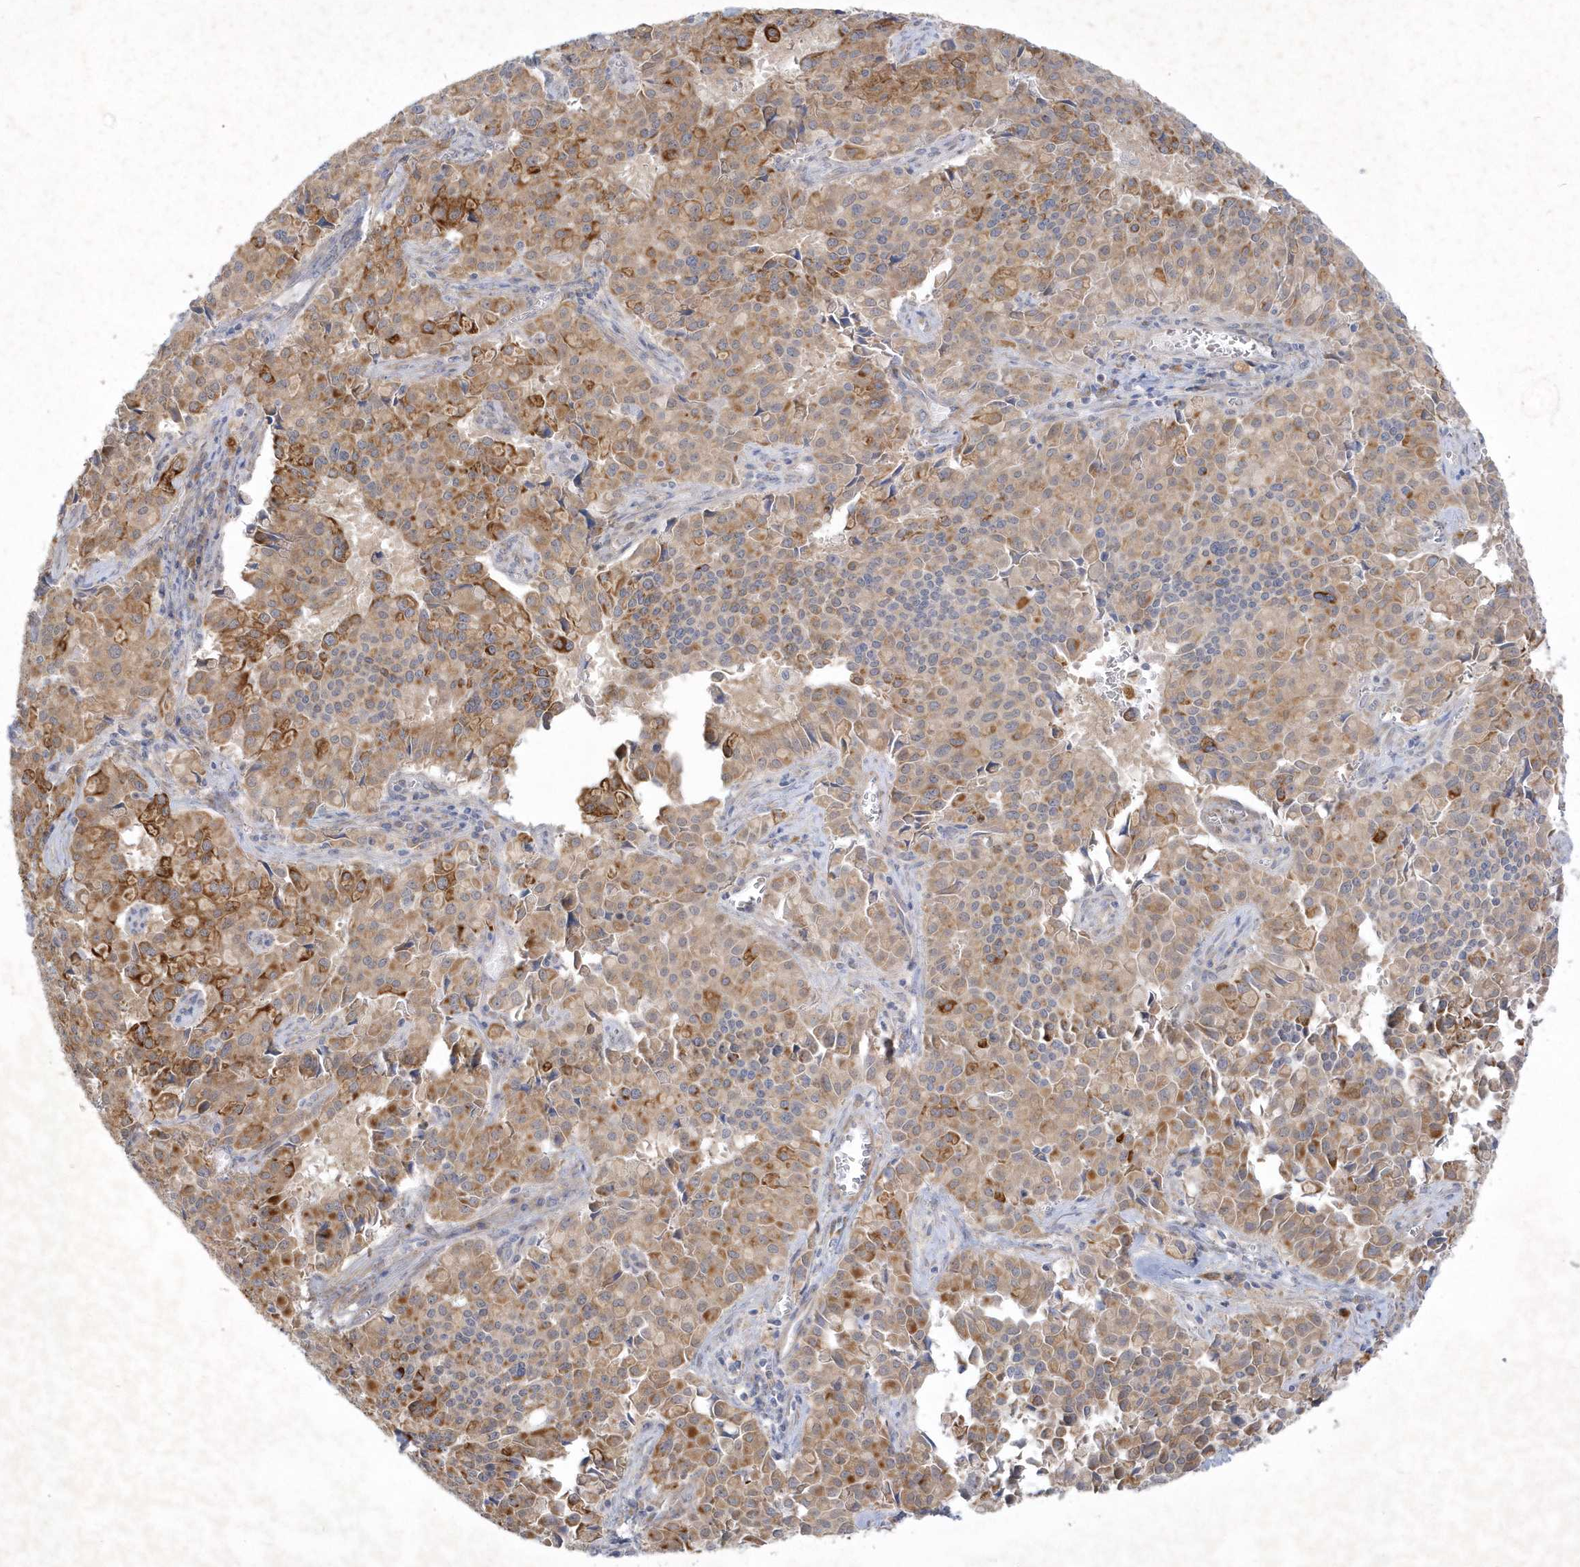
{"staining": {"intensity": "moderate", "quantity": ">75%", "location": "cytoplasmic/membranous"}, "tissue": "pancreatic cancer", "cell_type": "Tumor cells", "image_type": "cancer", "snomed": [{"axis": "morphology", "description": "Adenocarcinoma, NOS"}, {"axis": "topography", "description": "Pancreas"}], "caption": "Tumor cells display moderate cytoplasmic/membranous staining in about >75% of cells in pancreatic cancer.", "gene": "LARS1", "patient": {"sex": "male", "age": 65}}